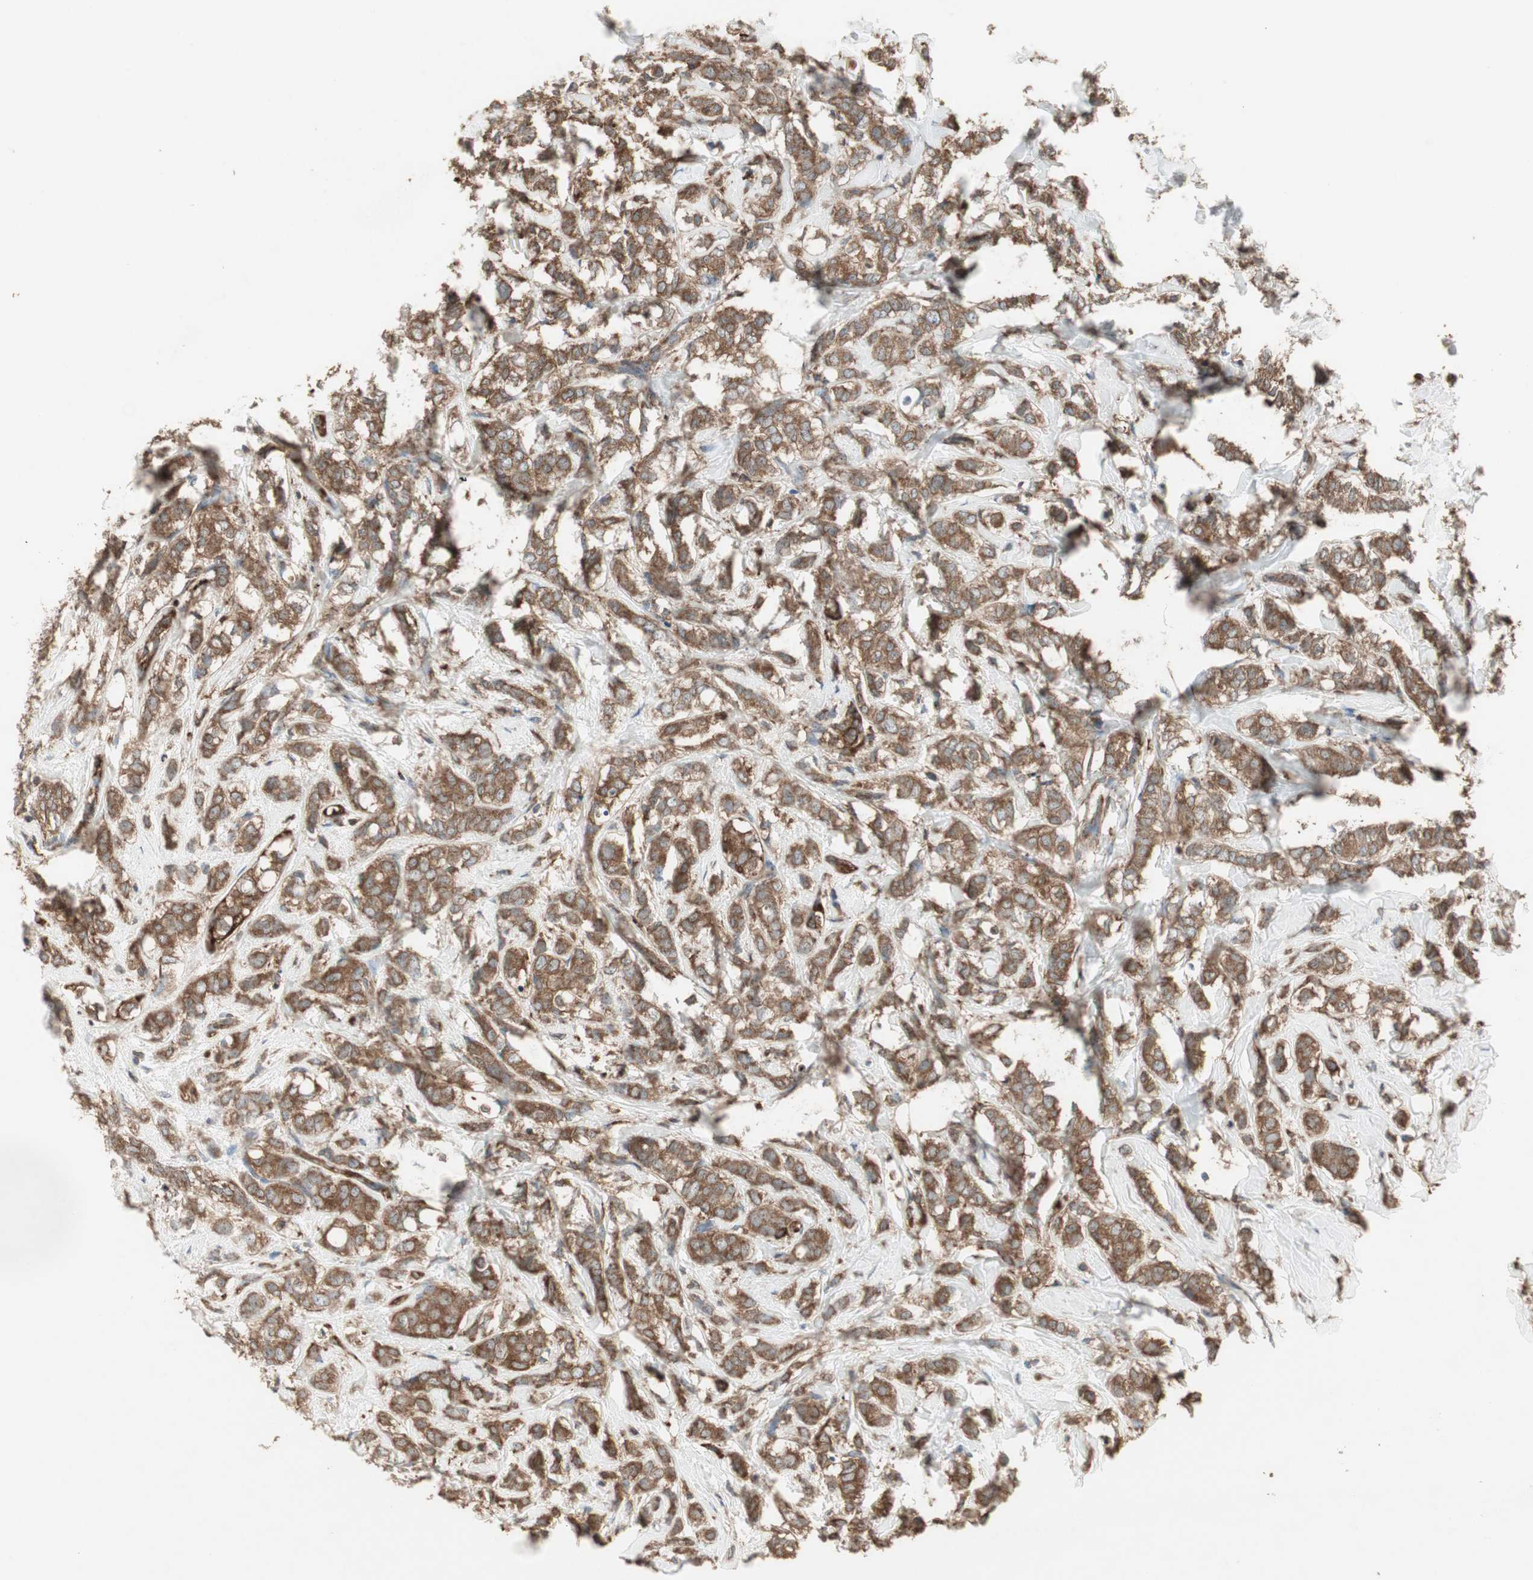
{"staining": {"intensity": "strong", "quantity": ">75%", "location": "cytoplasmic/membranous"}, "tissue": "breast cancer", "cell_type": "Tumor cells", "image_type": "cancer", "snomed": [{"axis": "morphology", "description": "Lobular carcinoma"}, {"axis": "topography", "description": "Breast"}], "caption": "This micrograph displays immunohistochemistry staining of human breast lobular carcinoma, with high strong cytoplasmic/membranous expression in about >75% of tumor cells.", "gene": "MMP3", "patient": {"sex": "female", "age": 60}}